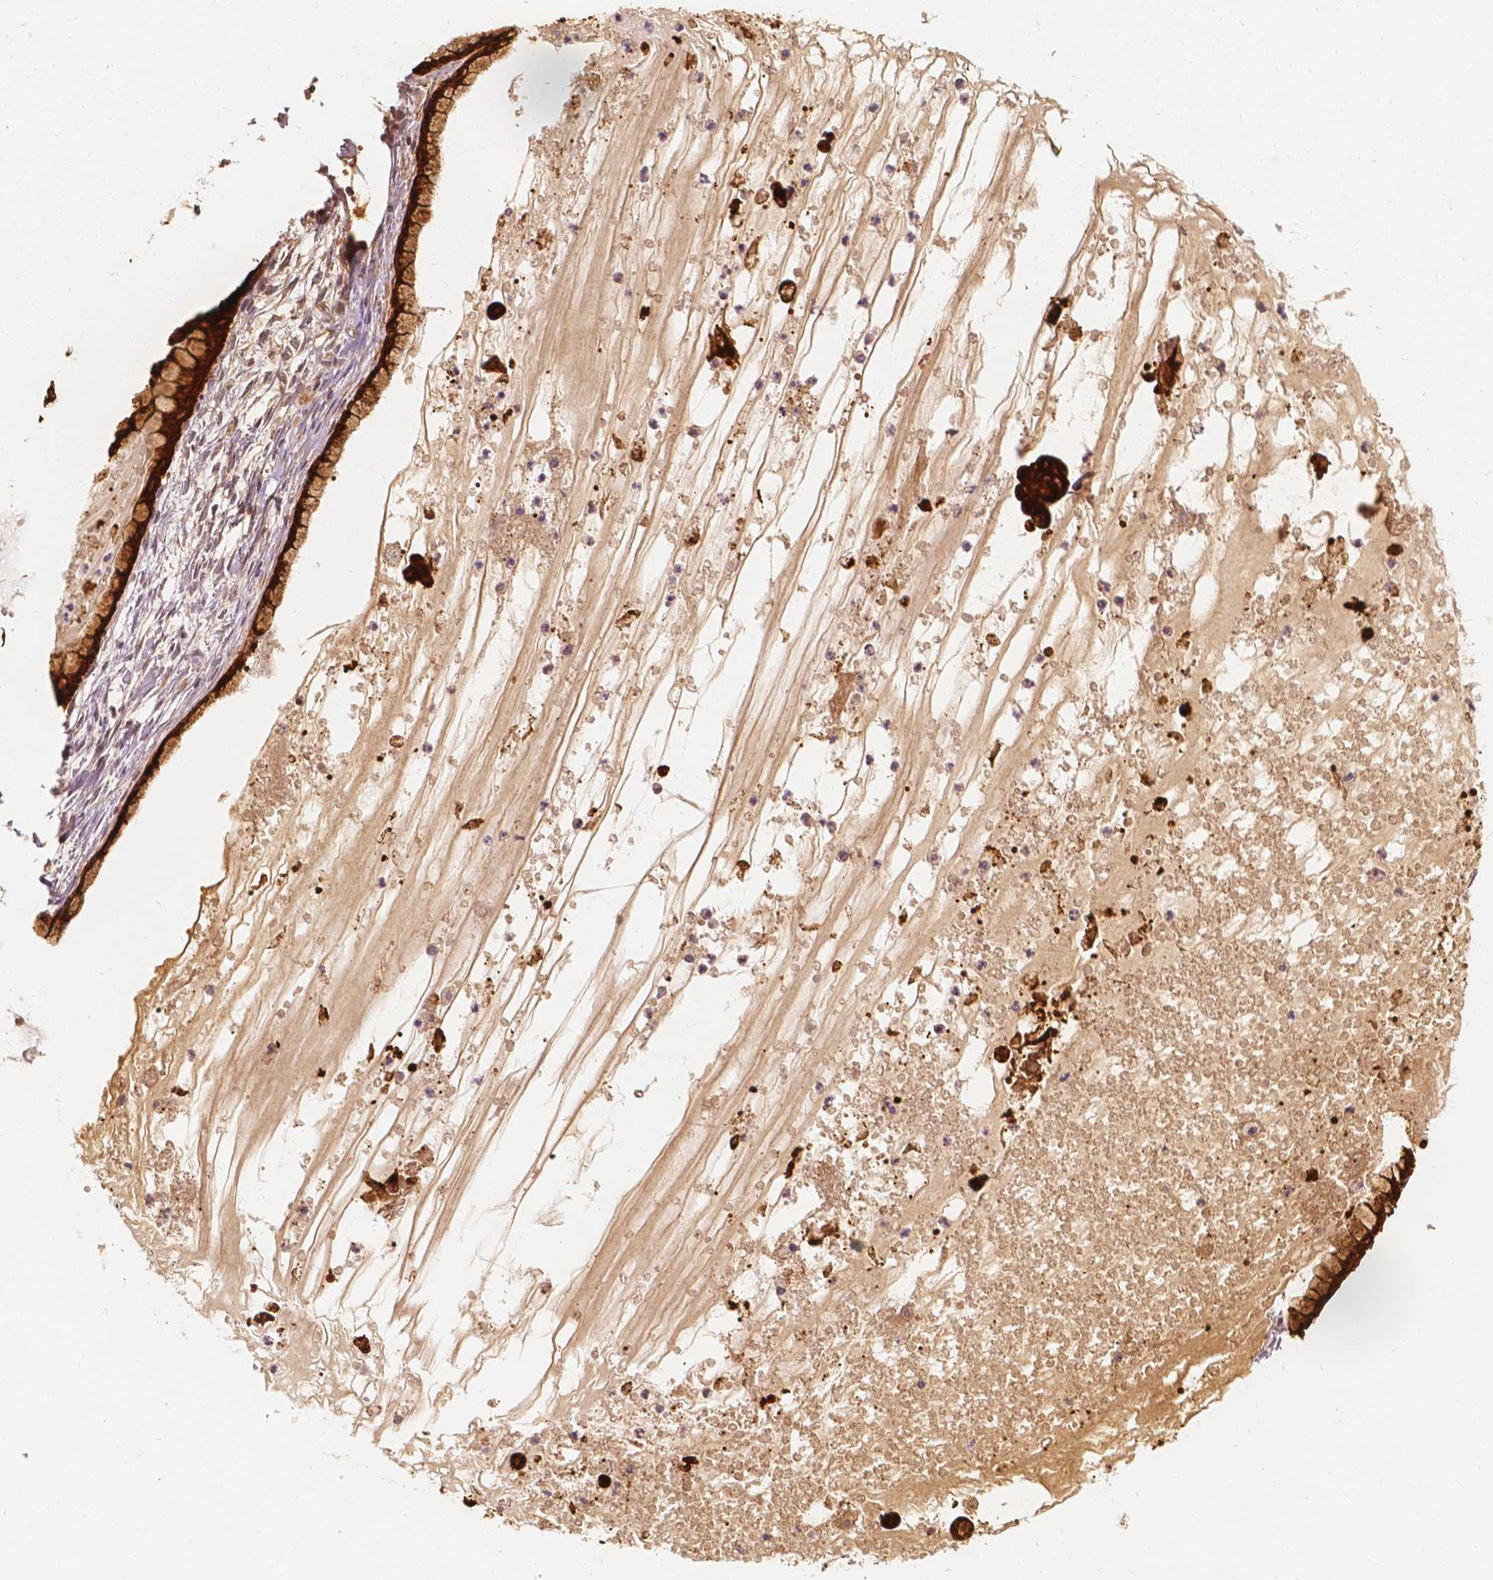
{"staining": {"intensity": "strong", "quantity": ">75%", "location": "cytoplasmic/membranous"}, "tissue": "ovarian cancer", "cell_type": "Tumor cells", "image_type": "cancer", "snomed": [{"axis": "morphology", "description": "Cystadenocarcinoma, mucinous, NOS"}, {"axis": "topography", "description": "Ovary"}], "caption": "The micrograph reveals a brown stain indicating the presence of a protein in the cytoplasmic/membranous of tumor cells in ovarian cancer (mucinous cystadenocarcinoma).", "gene": "SHPK", "patient": {"sex": "female", "age": 41}}